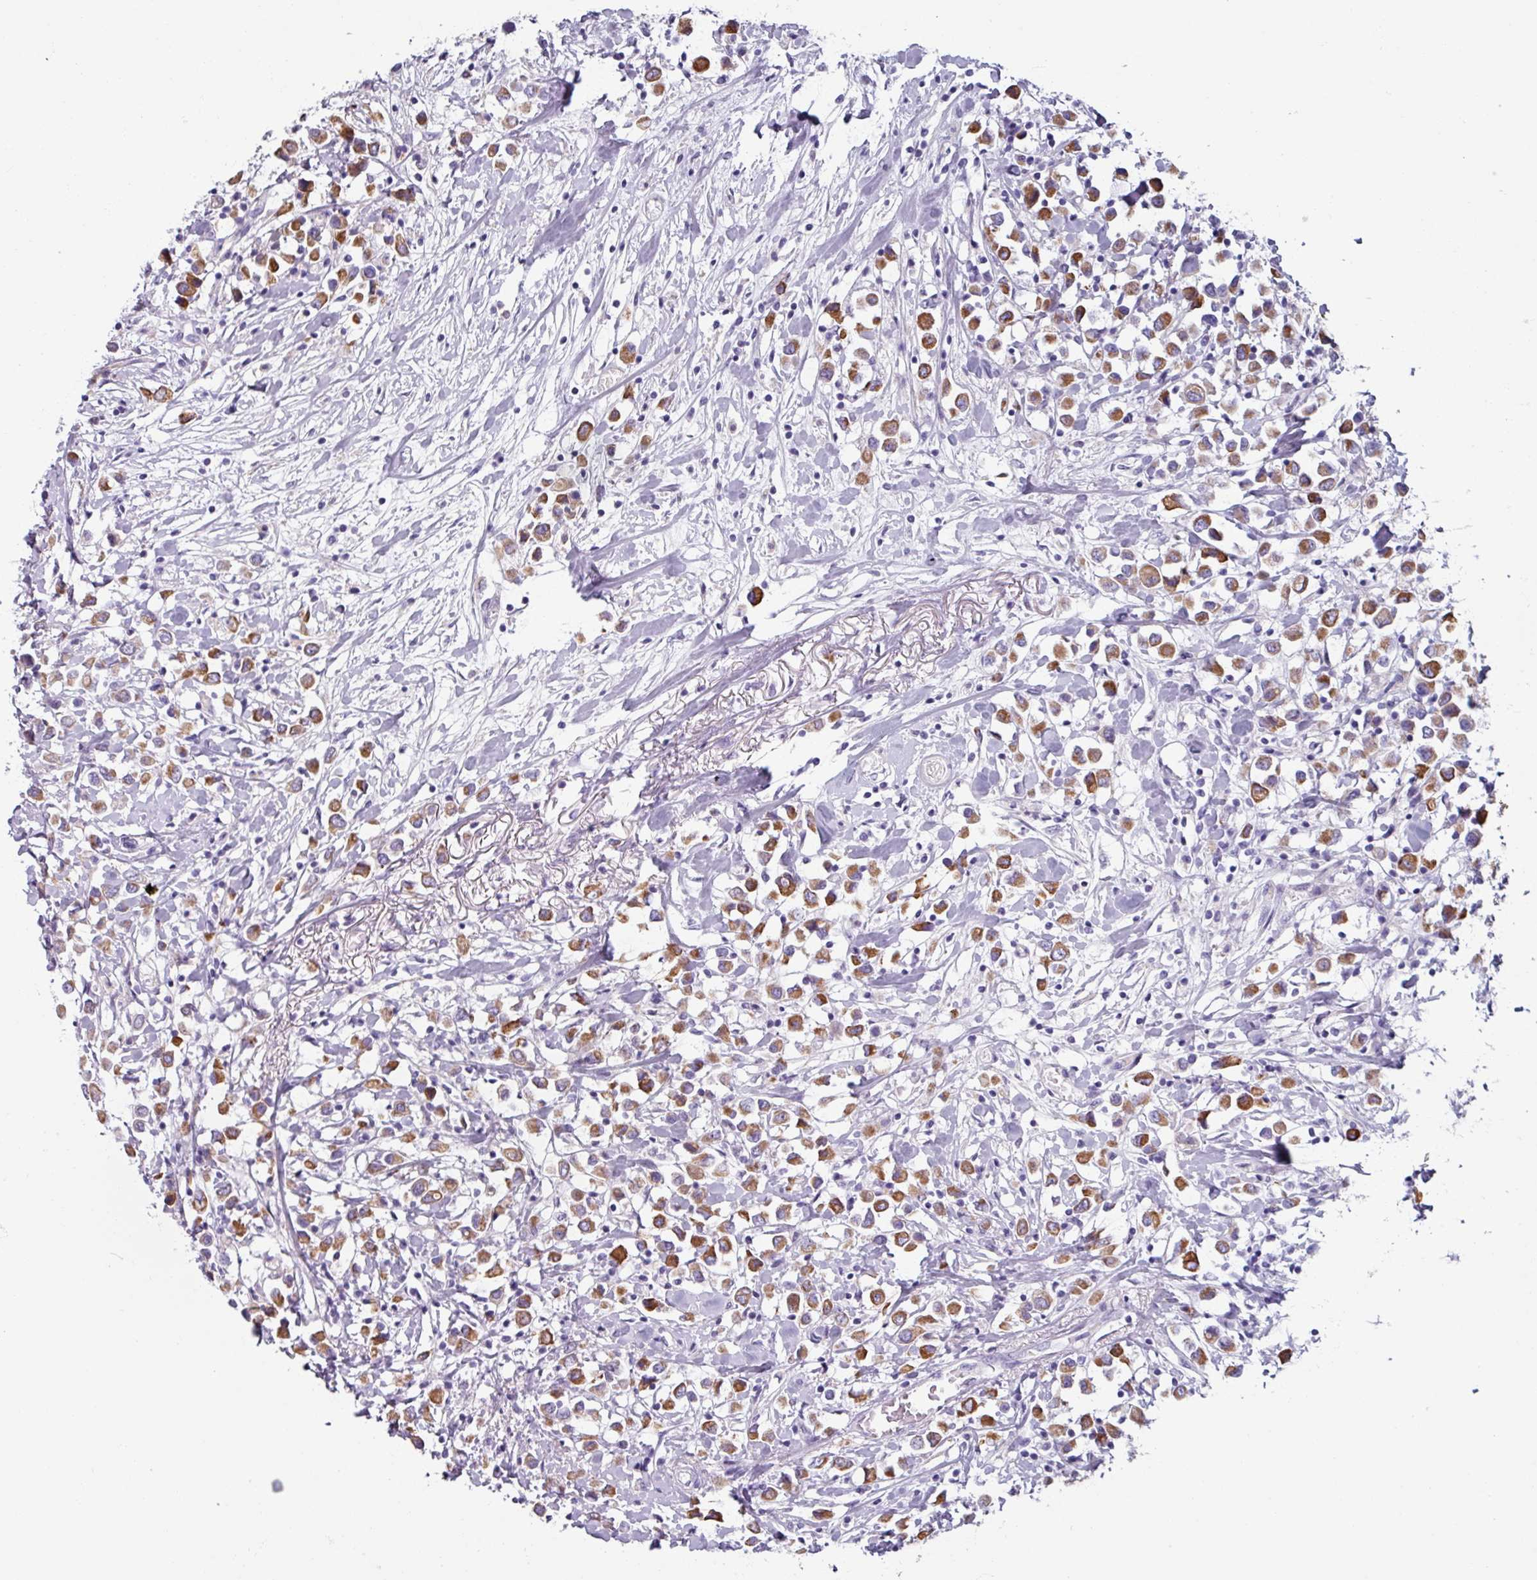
{"staining": {"intensity": "moderate", "quantity": ">75%", "location": "cytoplasmic/membranous"}, "tissue": "breast cancer", "cell_type": "Tumor cells", "image_type": "cancer", "snomed": [{"axis": "morphology", "description": "Duct carcinoma"}, {"axis": "topography", "description": "Breast"}], "caption": "Immunohistochemical staining of human breast invasive ductal carcinoma demonstrates moderate cytoplasmic/membranous protein staining in about >75% of tumor cells.", "gene": "SPESP1", "patient": {"sex": "female", "age": 61}}